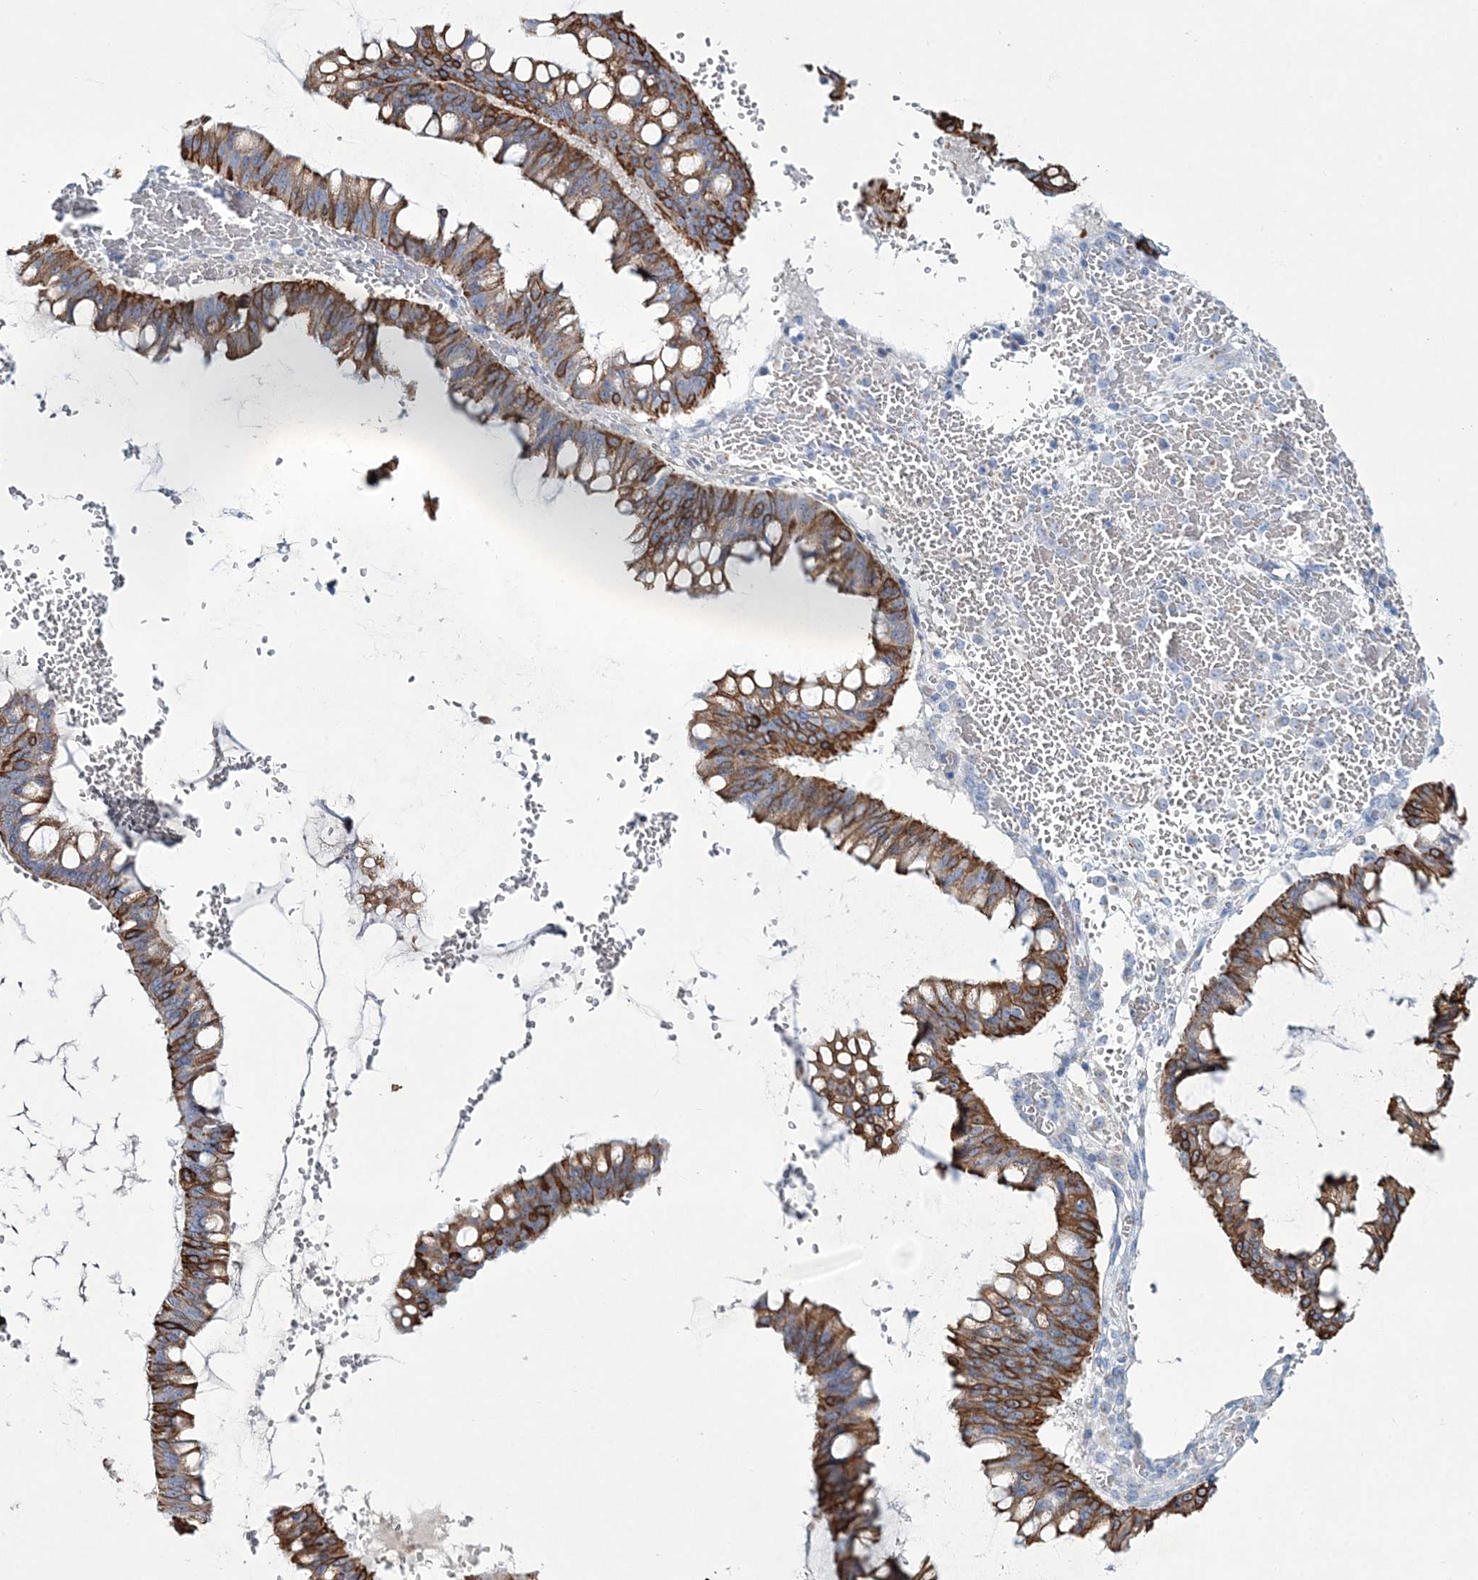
{"staining": {"intensity": "strong", "quantity": "25%-75%", "location": "cytoplasmic/membranous"}, "tissue": "ovarian cancer", "cell_type": "Tumor cells", "image_type": "cancer", "snomed": [{"axis": "morphology", "description": "Cystadenocarcinoma, mucinous, NOS"}, {"axis": "topography", "description": "Ovary"}], "caption": "The micrograph displays a brown stain indicating the presence of a protein in the cytoplasmic/membranous of tumor cells in mucinous cystadenocarcinoma (ovarian).", "gene": "ADGRL1", "patient": {"sex": "female", "age": 73}}